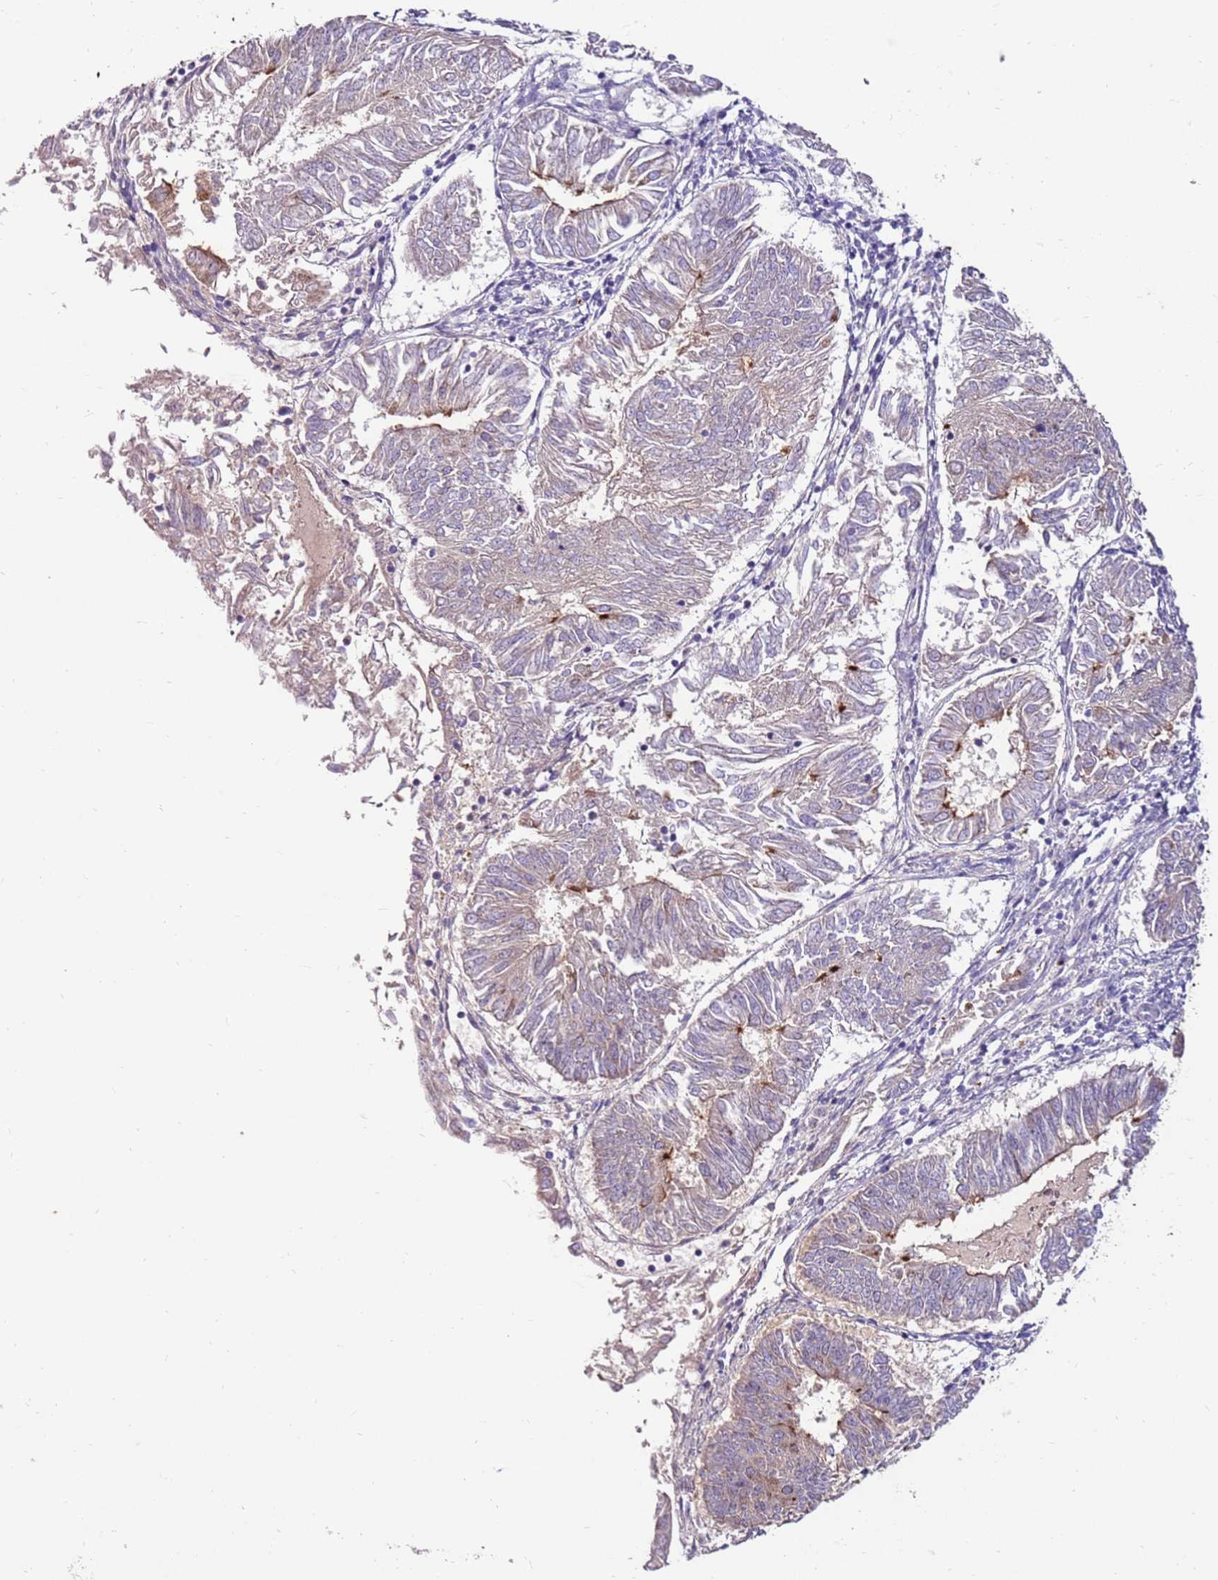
{"staining": {"intensity": "weak", "quantity": "<25%", "location": "cytoplasmic/membranous"}, "tissue": "endometrial cancer", "cell_type": "Tumor cells", "image_type": "cancer", "snomed": [{"axis": "morphology", "description": "Adenocarcinoma, NOS"}, {"axis": "topography", "description": "Endometrium"}], "caption": "Tumor cells are negative for protein expression in human endometrial adenocarcinoma.", "gene": "SLC44A4", "patient": {"sex": "female", "age": 58}}